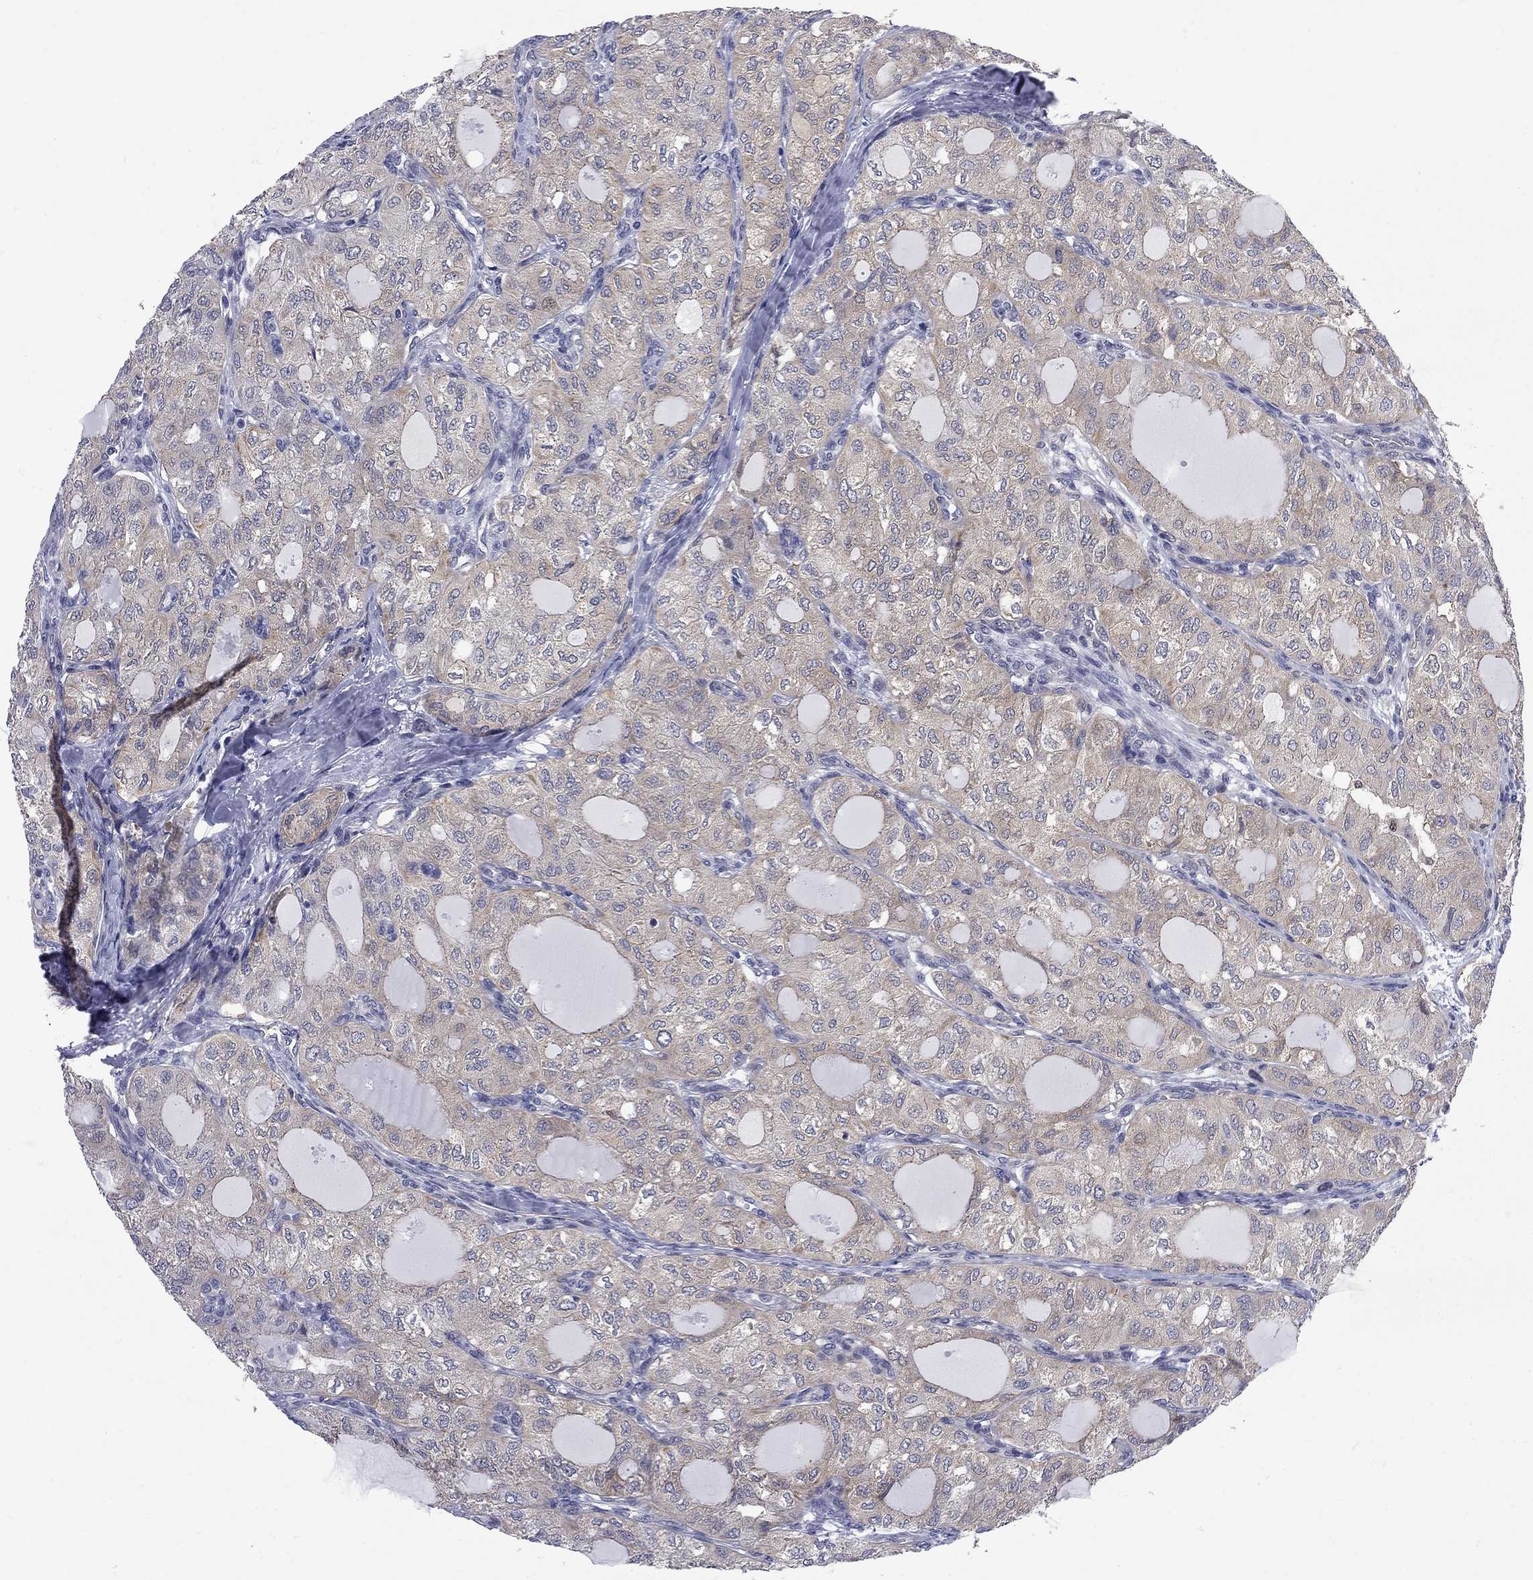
{"staining": {"intensity": "weak", "quantity": "<25%", "location": "cytoplasmic/membranous"}, "tissue": "thyroid cancer", "cell_type": "Tumor cells", "image_type": "cancer", "snomed": [{"axis": "morphology", "description": "Follicular adenoma carcinoma, NOS"}, {"axis": "topography", "description": "Thyroid gland"}], "caption": "Tumor cells show no significant positivity in thyroid cancer.", "gene": "GALNT8", "patient": {"sex": "male", "age": 75}}